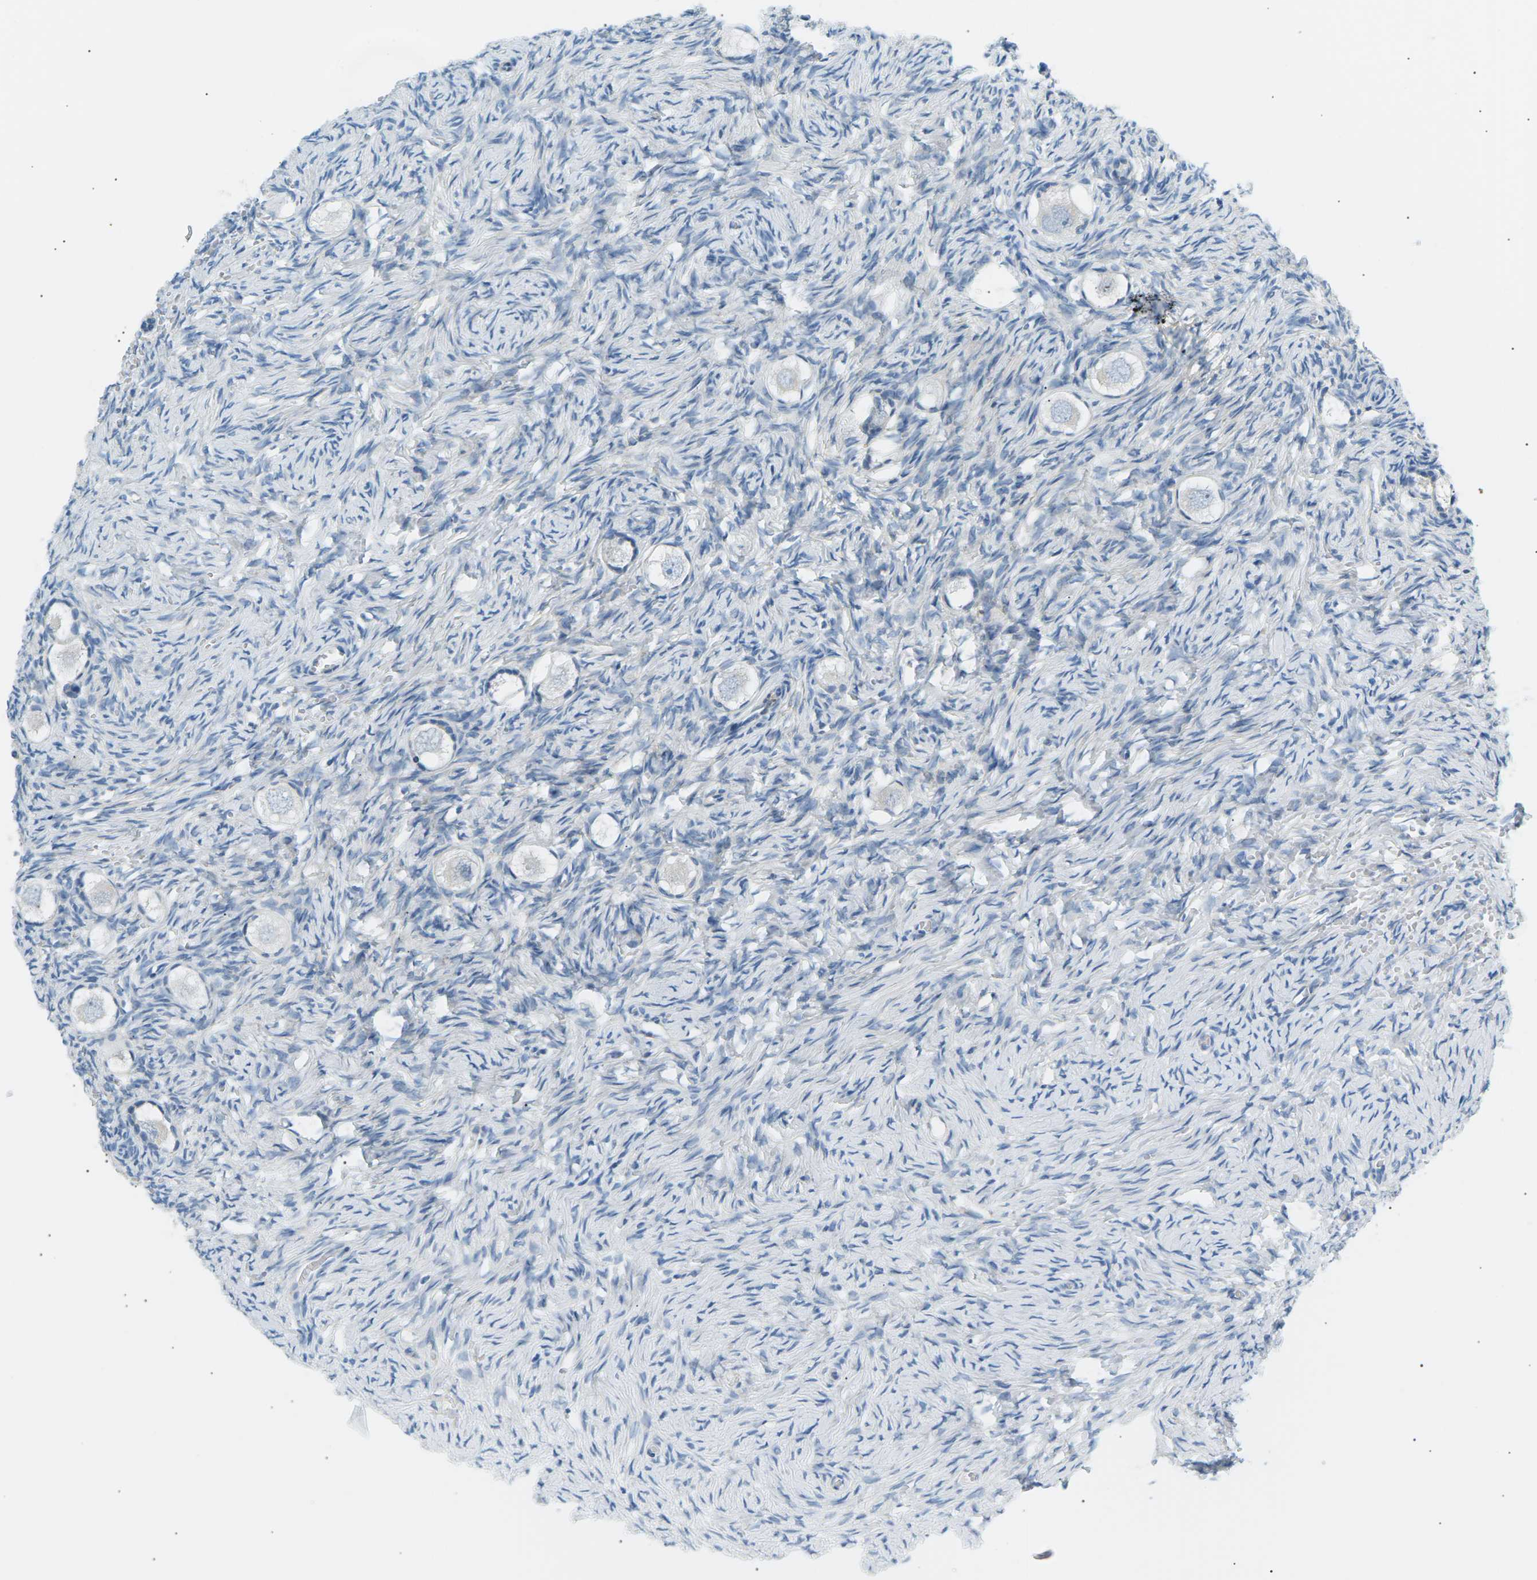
{"staining": {"intensity": "negative", "quantity": "none", "location": "none"}, "tissue": "ovary", "cell_type": "Follicle cells", "image_type": "normal", "snomed": [{"axis": "morphology", "description": "Normal tissue, NOS"}, {"axis": "topography", "description": "Ovary"}], "caption": "An immunohistochemistry (IHC) histopathology image of benign ovary is shown. There is no staining in follicle cells of ovary. (Brightfield microscopy of DAB immunohistochemistry (IHC) at high magnification).", "gene": "SEPTIN5", "patient": {"sex": "female", "age": 27}}